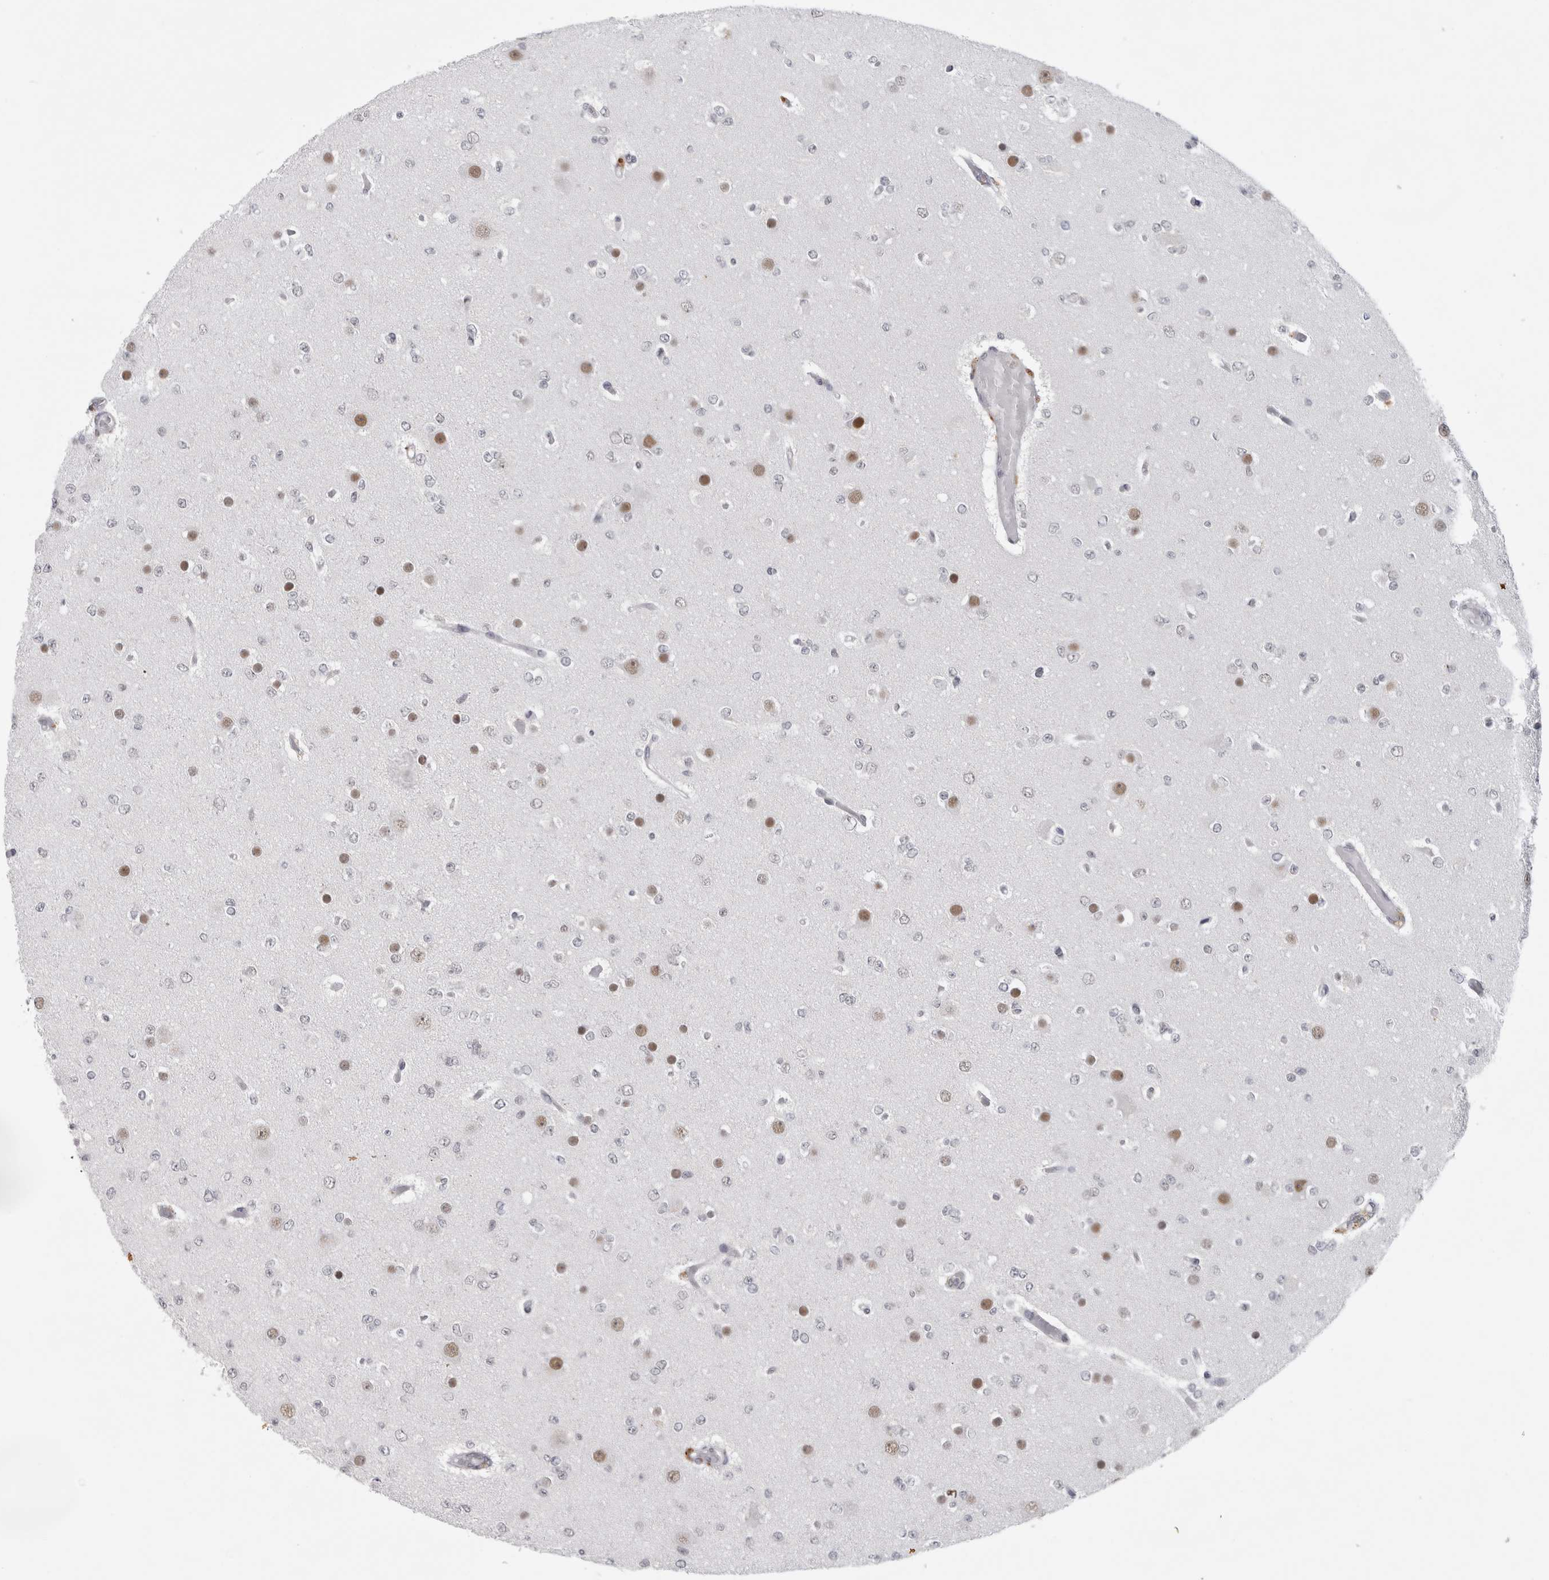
{"staining": {"intensity": "moderate", "quantity": "<25%", "location": "nuclear"}, "tissue": "glioma", "cell_type": "Tumor cells", "image_type": "cancer", "snomed": [{"axis": "morphology", "description": "Glioma, malignant, Low grade"}, {"axis": "topography", "description": "Brain"}], "caption": "Protein expression analysis of human malignant glioma (low-grade) reveals moderate nuclear expression in approximately <25% of tumor cells.", "gene": "PSMB2", "patient": {"sex": "female", "age": 22}}